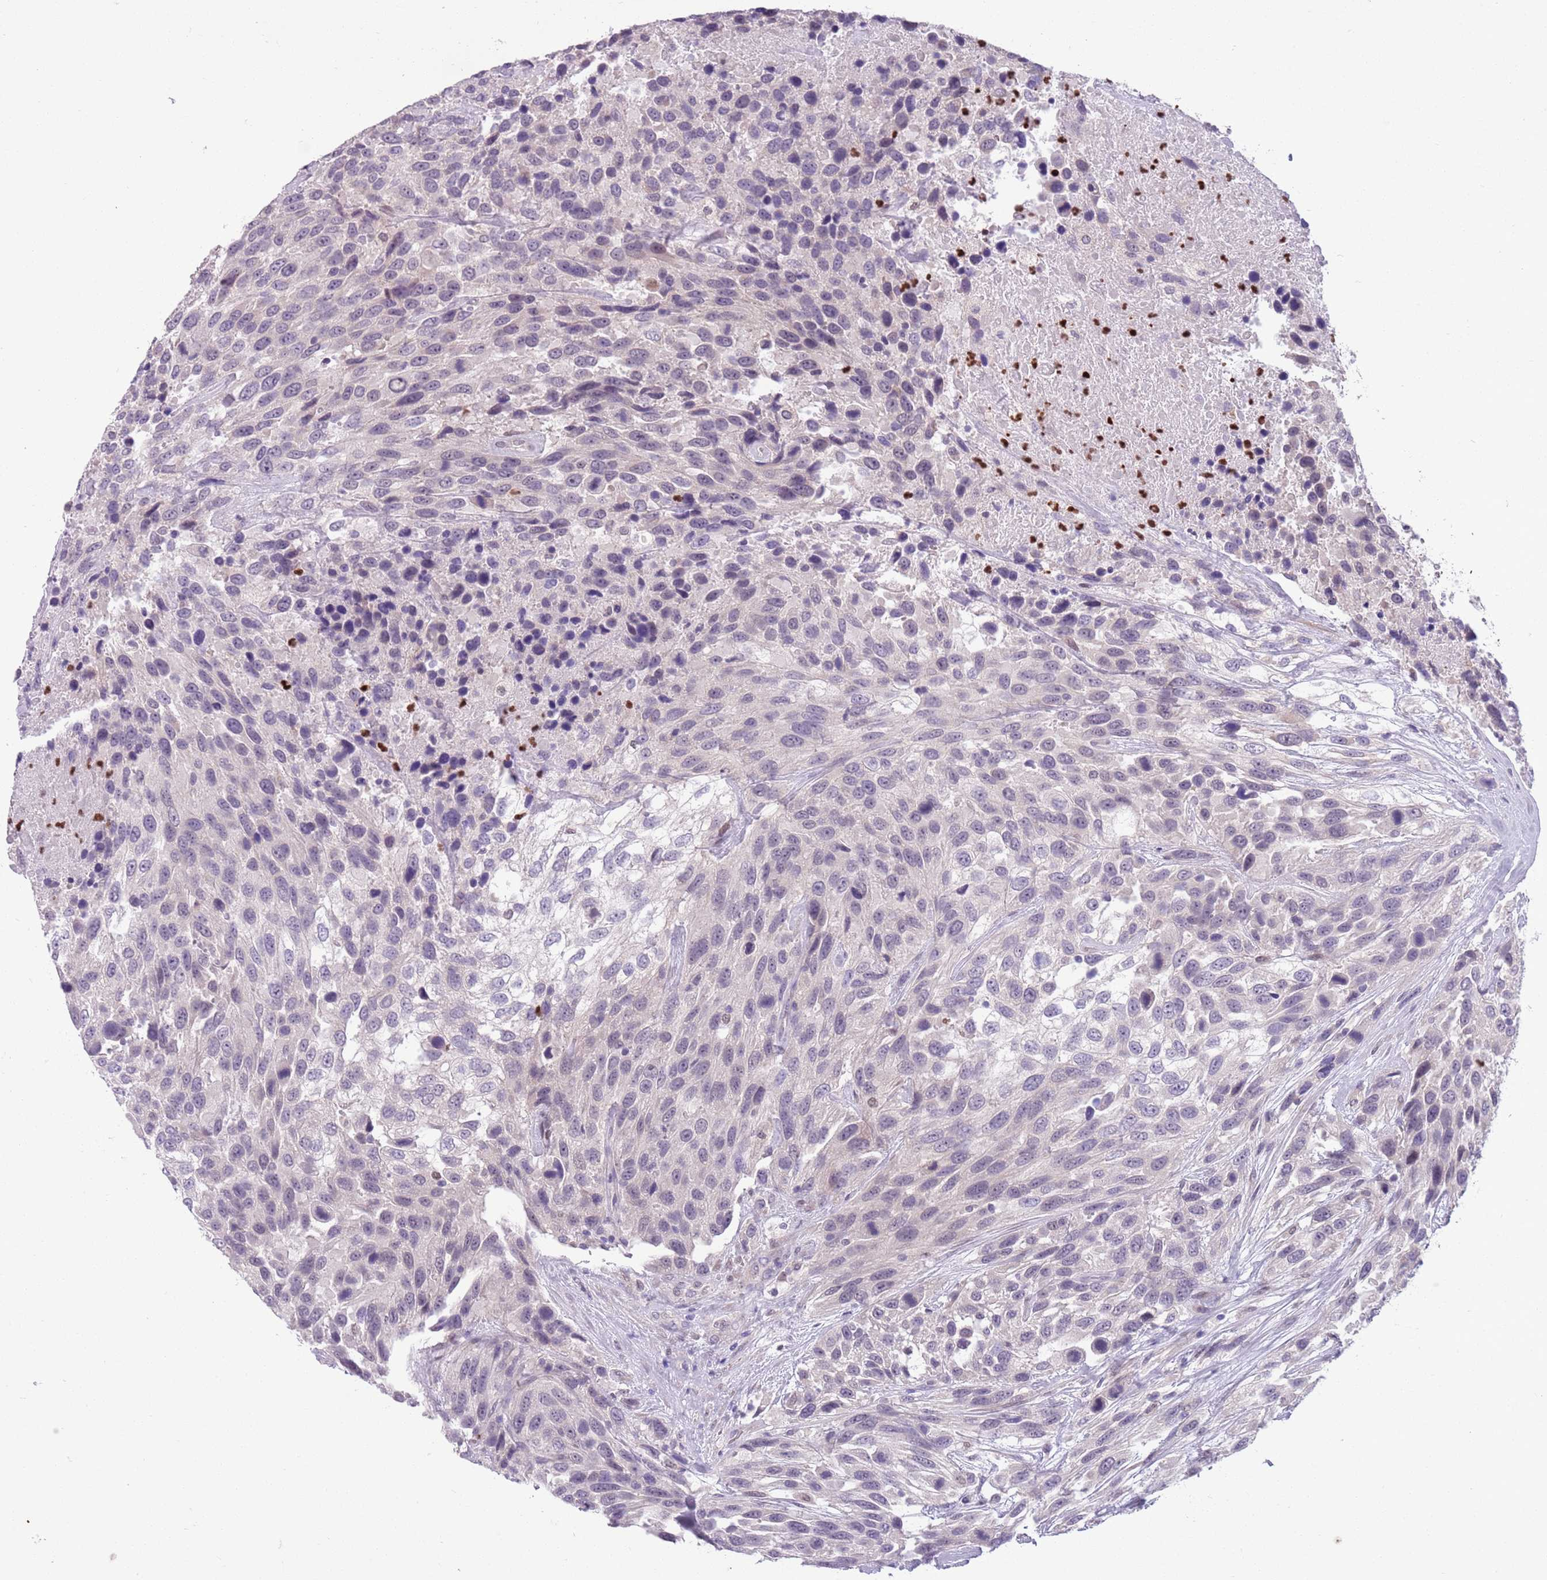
{"staining": {"intensity": "negative", "quantity": "none", "location": "none"}, "tissue": "urothelial cancer", "cell_type": "Tumor cells", "image_type": "cancer", "snomed": [{"axis": "morphology", "description": "Urothelial carcinoma, High grade"}, {"axis": "topography", "description": "Urinary bladder"}], "caption": "This is a photomicrograph of immunohistochemistry staining of high-grade urothelial carcinoma, which shows no positivity in tumor cells.", "gene": "ADCY7", "patient": {"sex": "female", "age": 70}}